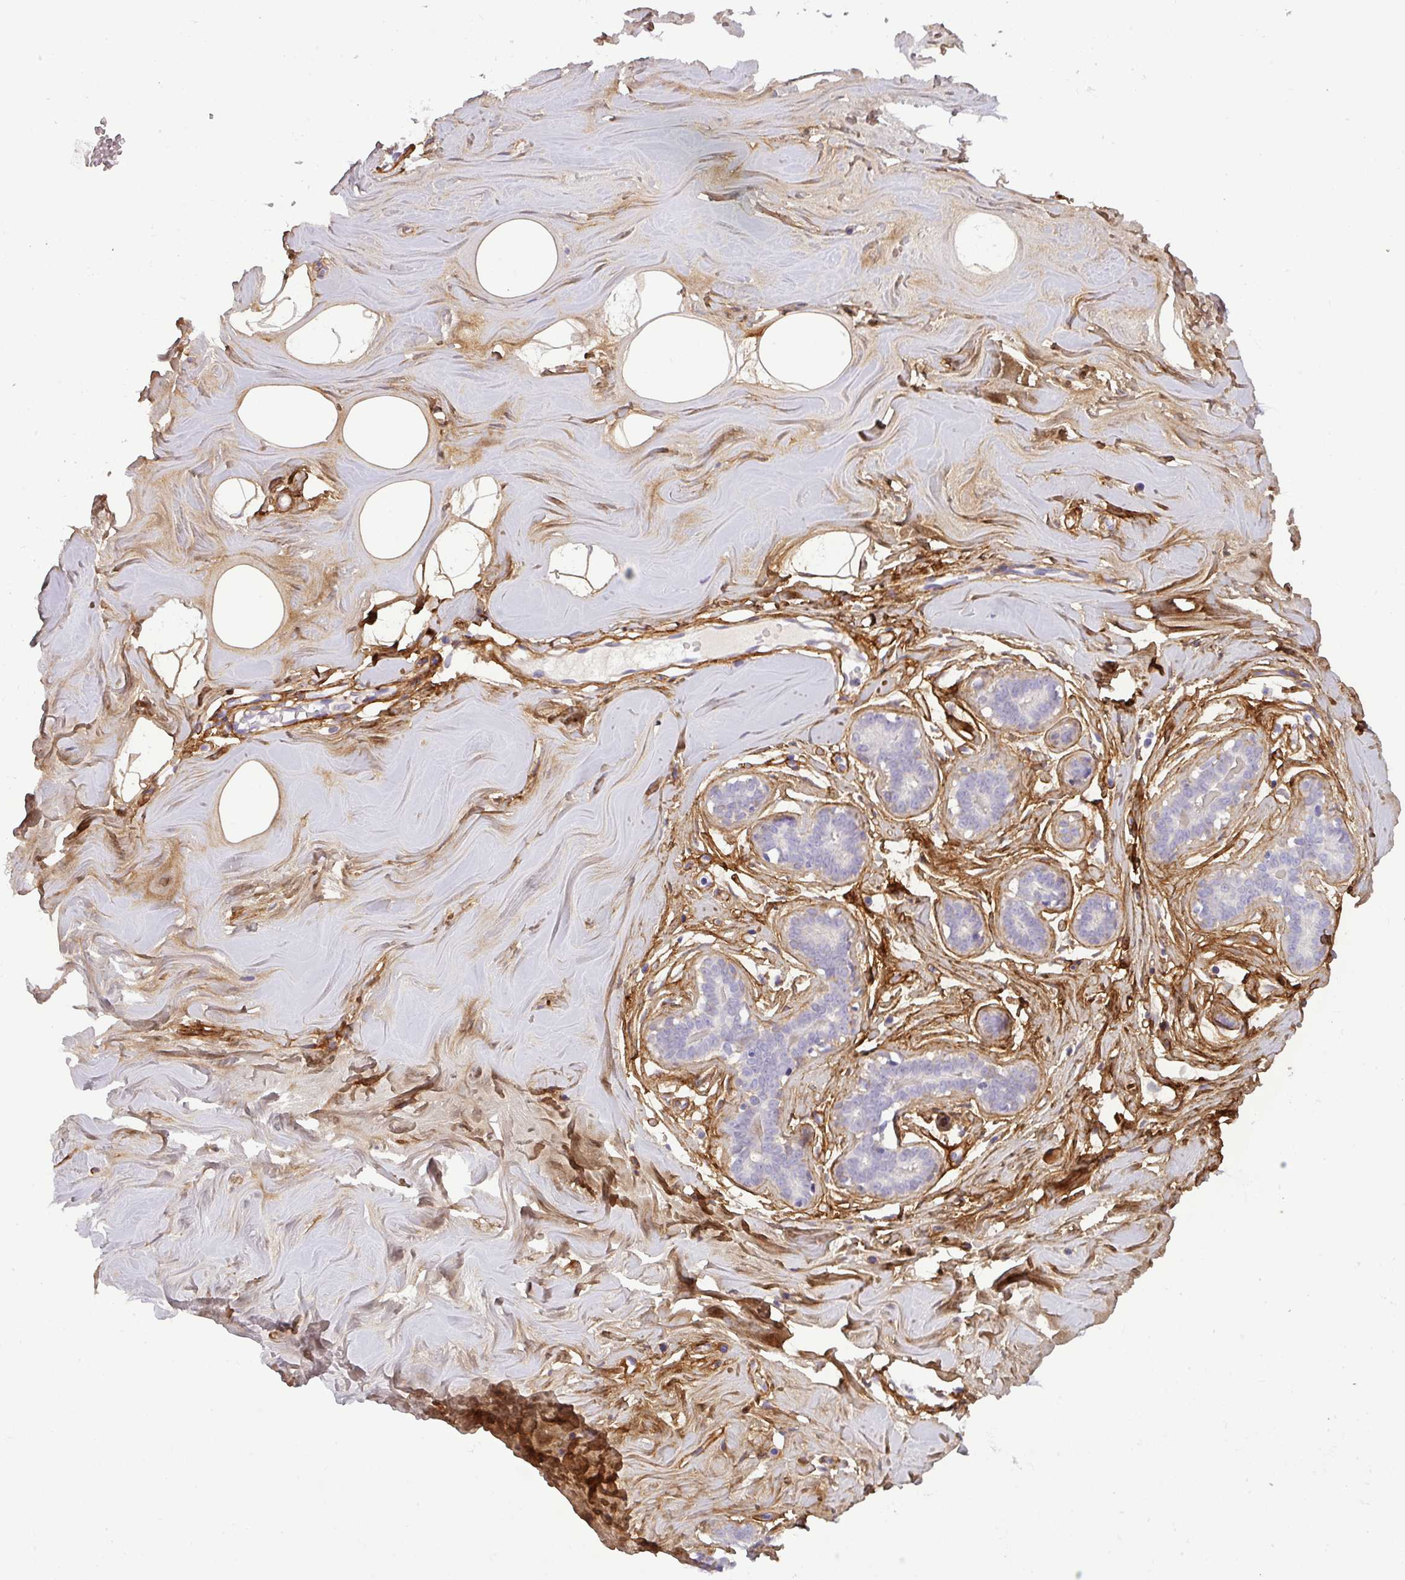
{"staining": {"intensity": "weak", "quantity": "25%-75%", "location": "cytoplasmic/membranous"}, "tissue": "breast", "cell_type": "Adipocytes", "image_type": "normal", "snomed": [{"axis": "morphology", "description": "Normal tissue, NOS"}, {"axis": "topography", "description": "Breast"}], "caption": "The photomicrograph exhibits a brown stain indicating the presence of a protein in the cytoplasmic/membranous of adipocytes in breast. The staining was performed using DAB (3,3'-diaminobenzidine) to visualize the protein expression in brown, while the nuclei were stained in blue with hematoxylin (Magnification: 20x).", "gene": "PARD6G", "patient": {"sex": "female", "age": 25}}